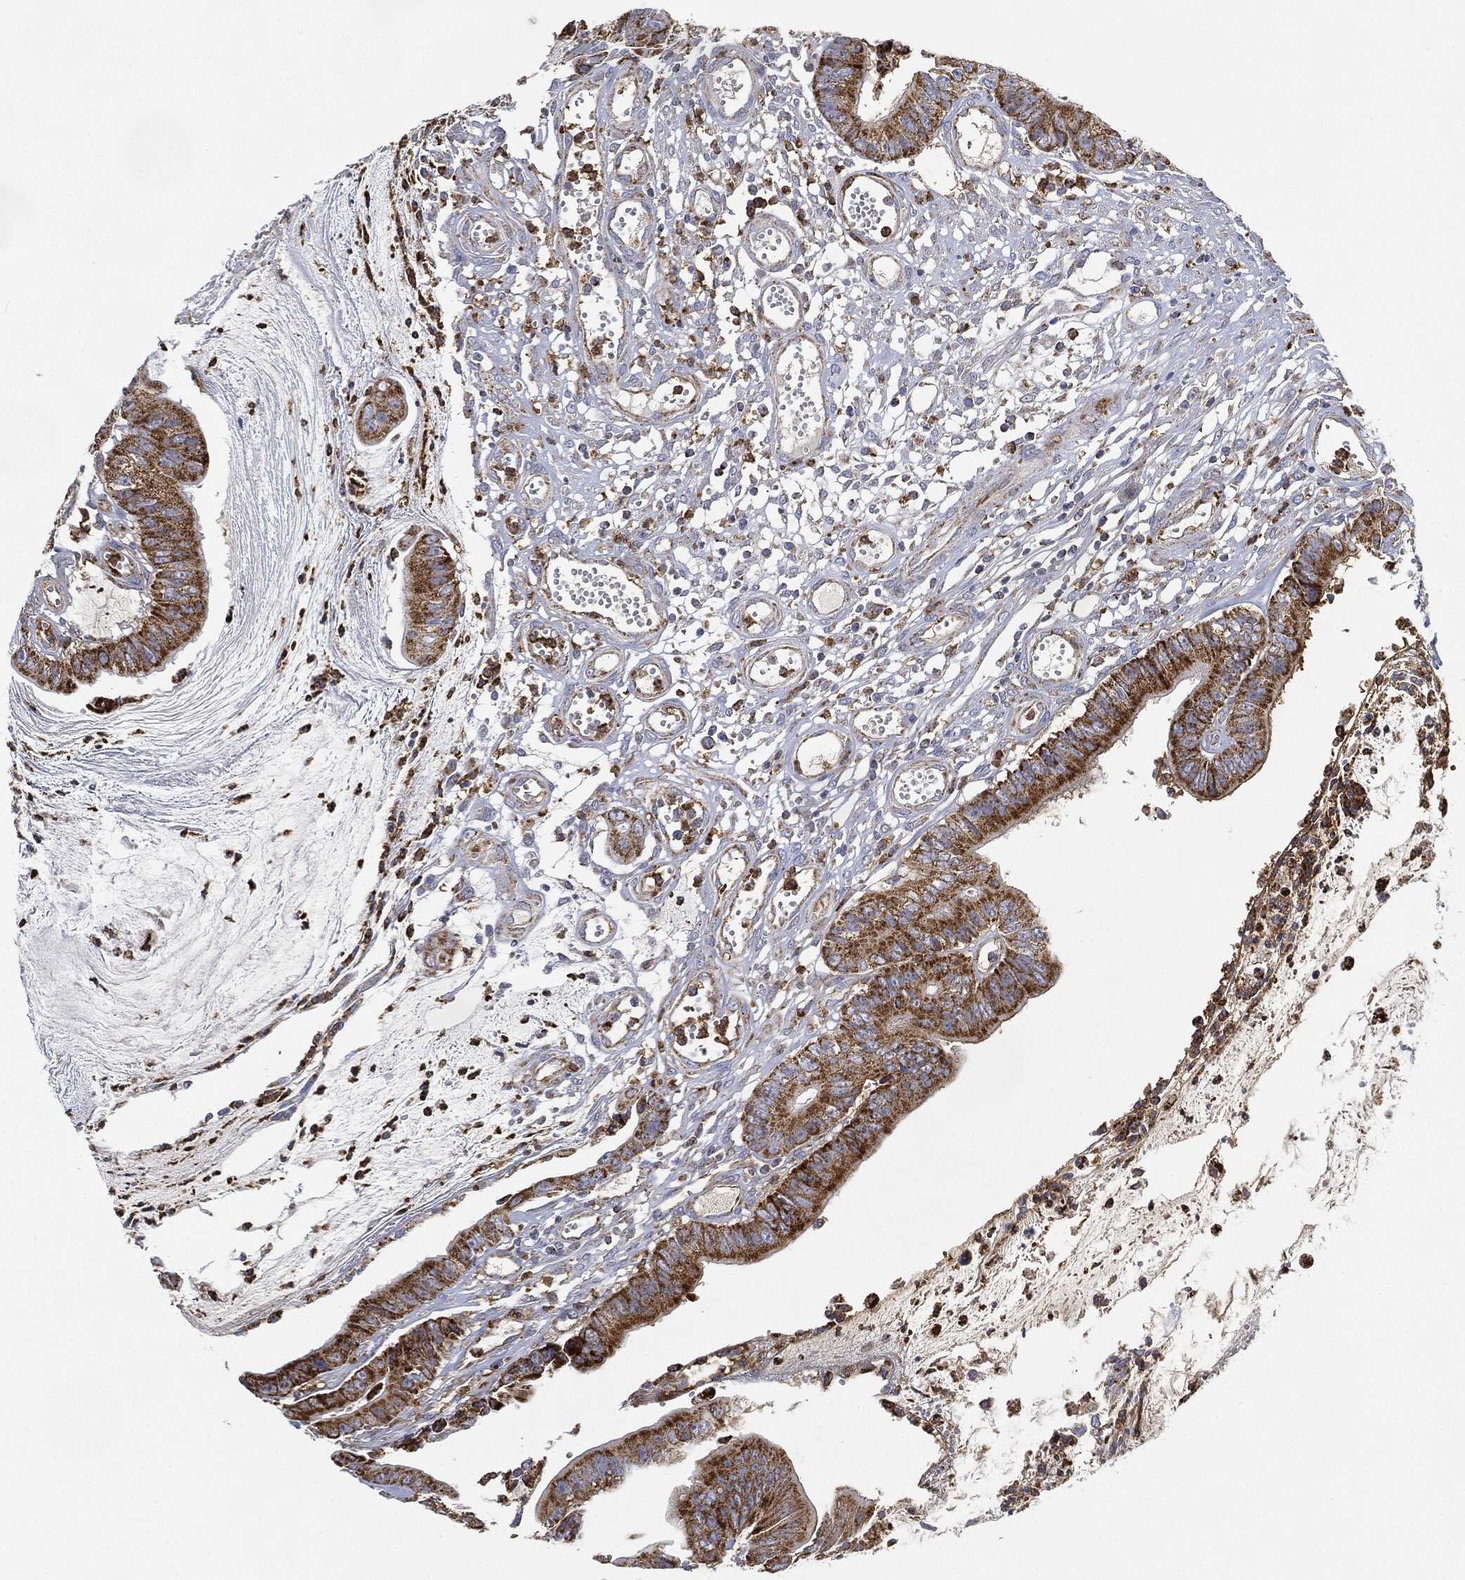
{"staining": {"intensity": "strong", "quantity": ">75%", "location": "cytoplasmic/membranous"}, "tissue": "colorectal cancer", "cell_type": "Tumor cells", "image_type": "cancer", "snomed": [{"axis": "morphology", "description": "Adenocarcinoma, NOS"}, {"axis": "topography", "description": "Colon"}], "caption": "Colorectal adenocarcinoma stained for a protein demonstrates strong cytoplasmic/membranous positivity in tumor cells. (DAB IHC with brightfield microscopy, high magnification).", "gene": "CAPN15", "patient": {"sex": "female", "age": 69}}